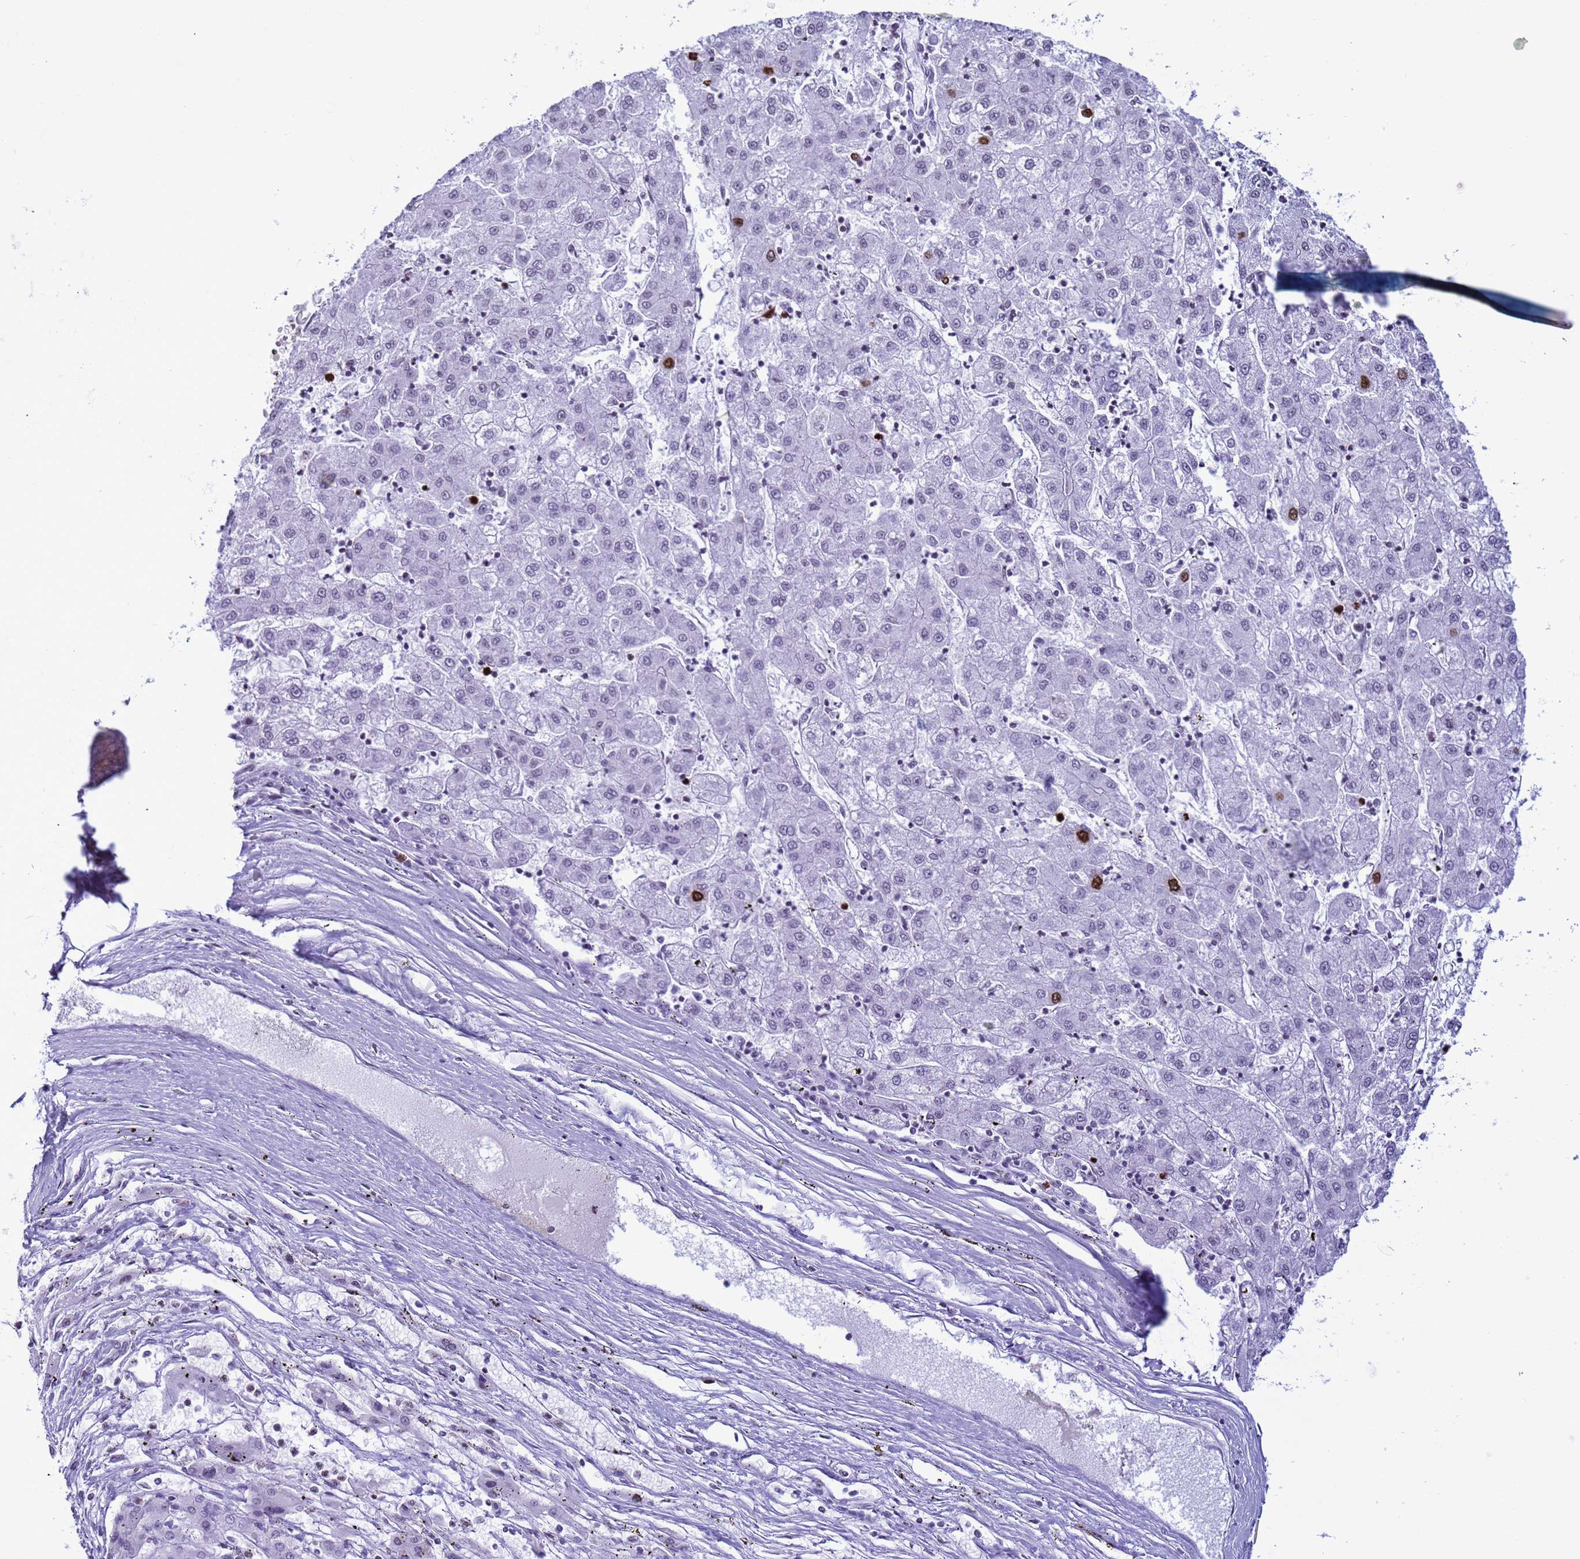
{"staining": {"intensity": "strong", "quantity": "<25%", "location": "nuclear"}, "tissue": "liver cancer", "cell_type": "Tumor cells", "image_type": "cancer", "snomed": [{"axis": "morphology", "description": "Carcinoma, Hepatocellular, NOS"}, {"axis": "topography", "description": "Liver"}], "caption": "Liver cancer stained with a protein marker reveals strong staining in tumor cells.", "gene": "H4C8", "patient": {"sex": "male", "age": 72}}